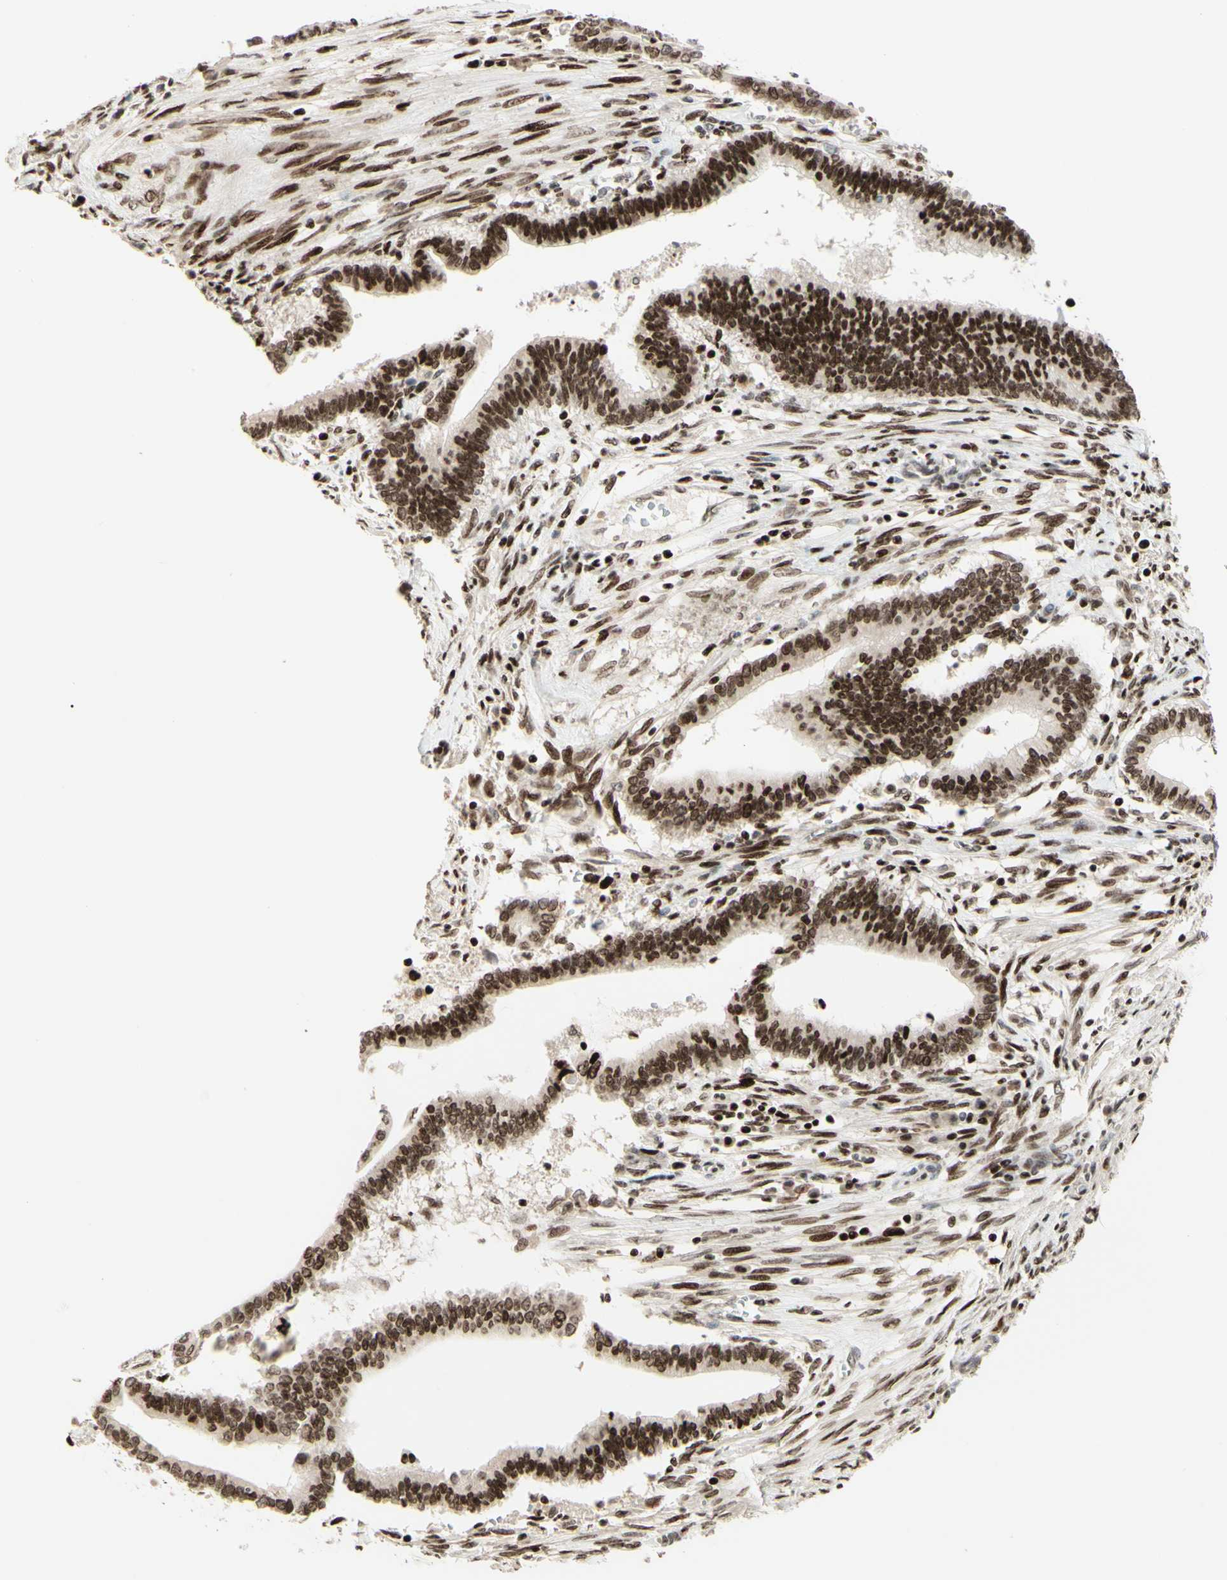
{"staining": {"intensity": "strong", "quantity": "25%-75%", "location": "cytoplasmic/membranous,nuclear"}, "tissue": "cervical cancer", "cell_type": "Tumor cells", "image_type": "cancer", "snomed": [{"axis": "morphology", "description": "Adenocarcinoma, NOS"}, {"axis": "topography", "description": "Cervix"}], "caption": "Immunohistochemical staining of human cervical cancer (adenocarcinoma) demonstrates high levels of strong cytoplasmic/membranous and nuclear staining in about 25%-75% of tumor cells.", "gene": "CDKL5", "patient": {"sex": "female", "age": 44}}